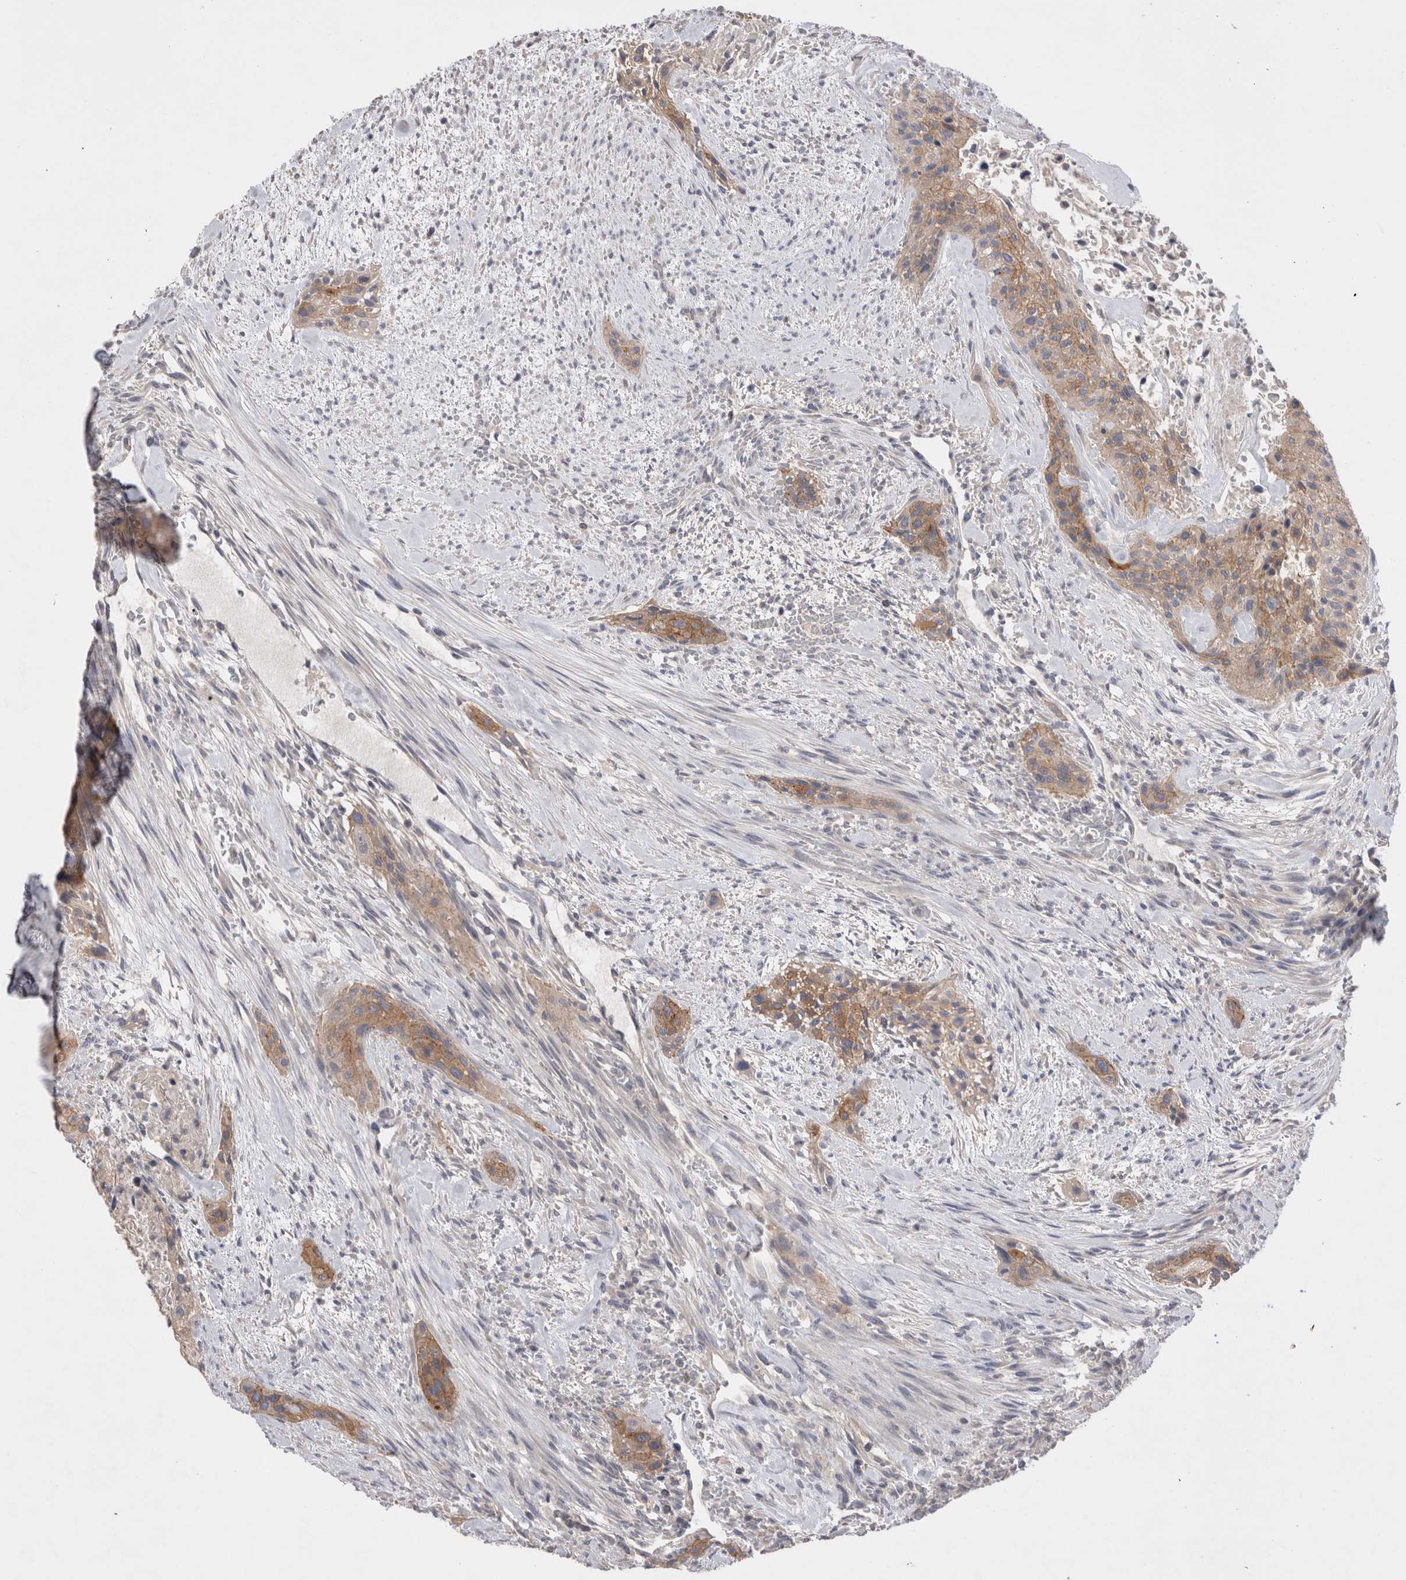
{"staining": {"intensity": "moderate", "quantity": ">75%", "location": "cytoplasmic/membranous"}, "tissue": "urothelial cancer", "cell_type": "Tumor cells", "image_type": "cancer", "snomed": [{"axis": "morphology", "description": "Urothelial carcinoma, High grade"}, {"axis": "topography", "description": "Urinary bladder"}], "caption": "Immunohistochemical staining of human urothelial cancer displays medium levels of moderate cytoplasmic/membranous staining in about >75% of tumor cells.", "gene": "OTOR", "patient": {"sex": "male", "age": 35}}